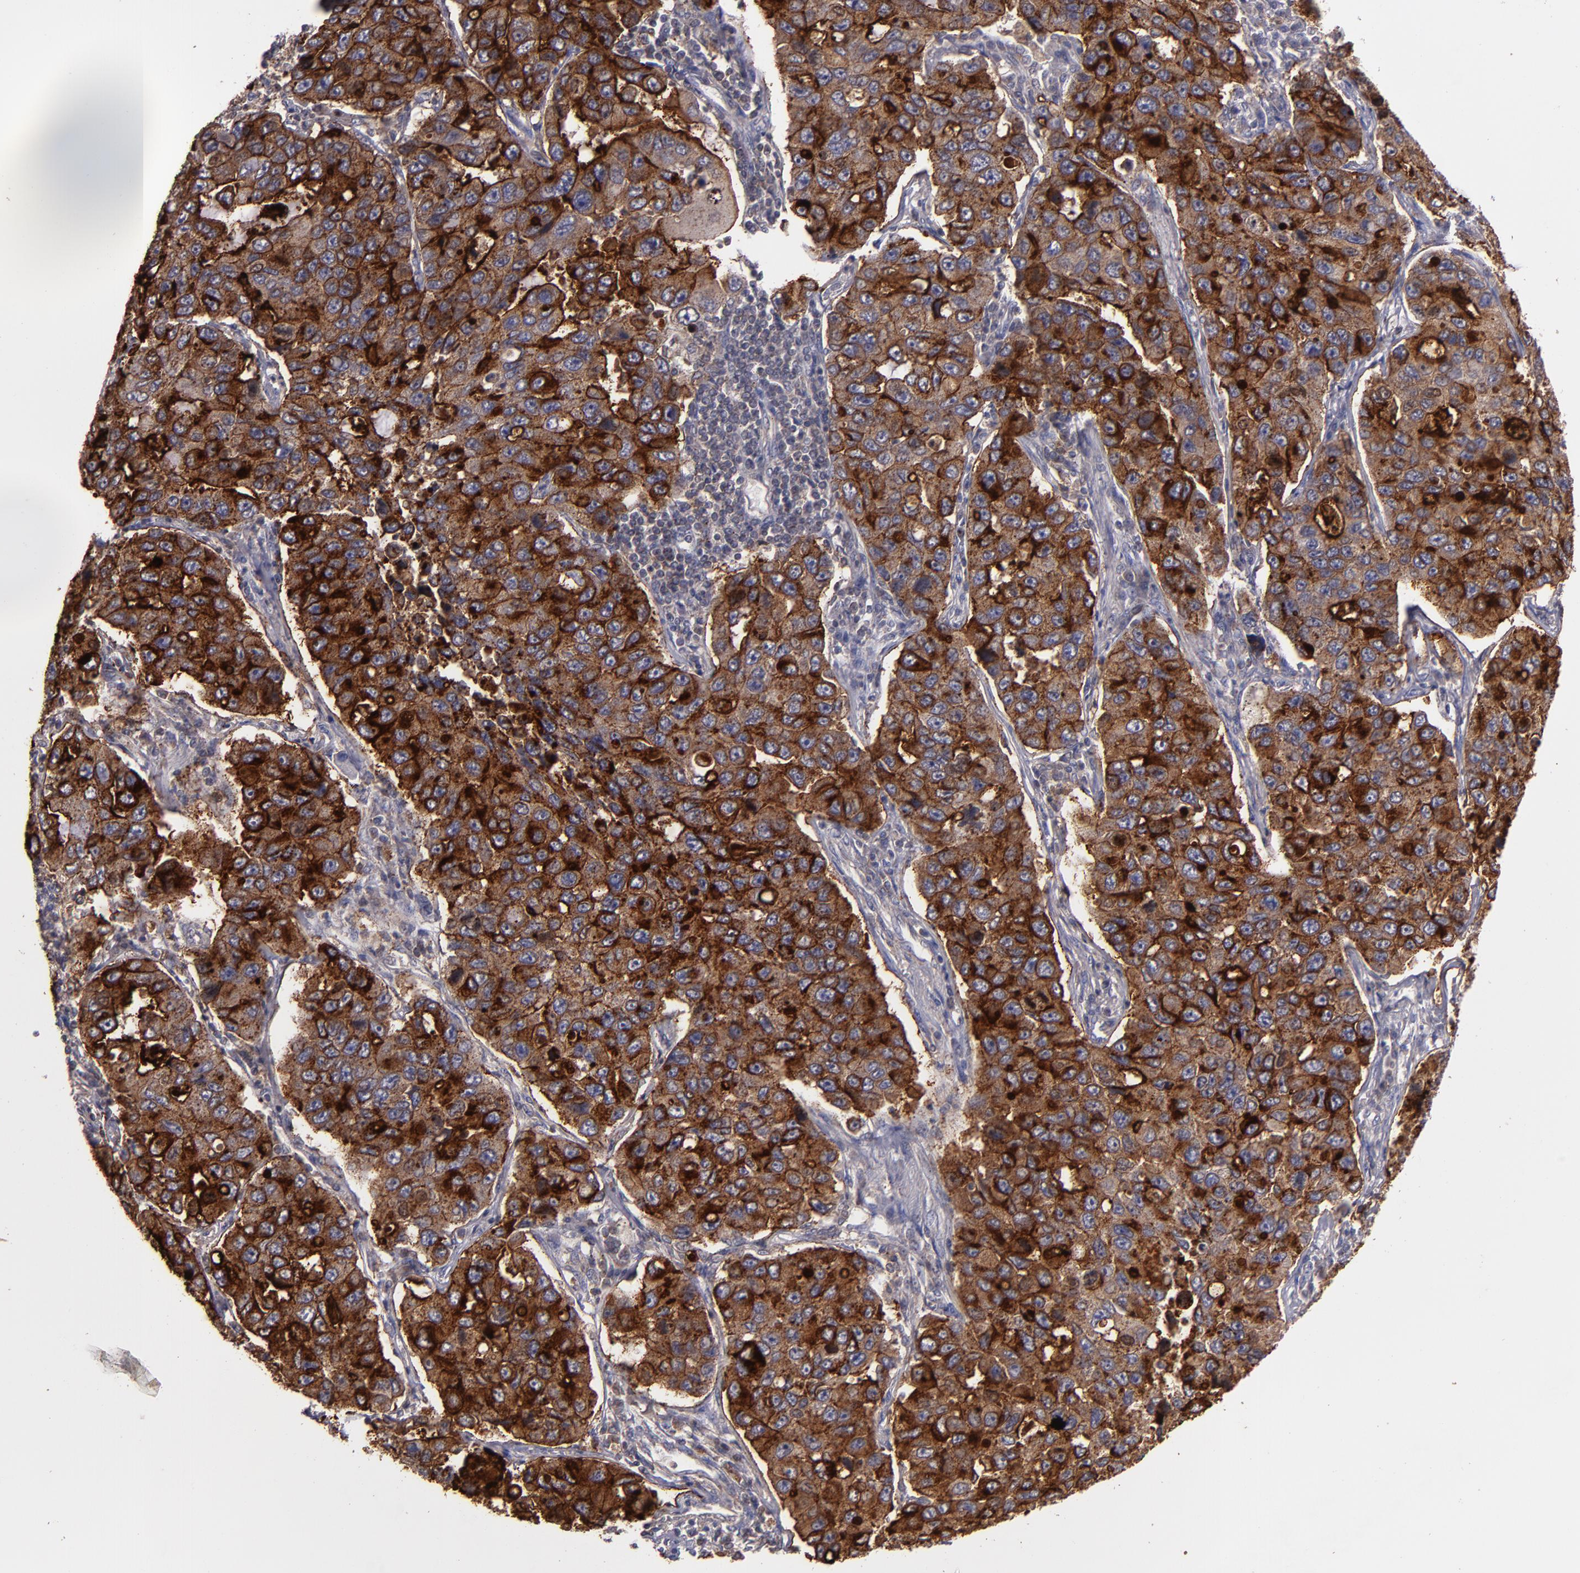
{"staining": {"intensity": "strong", "quantity": ">75%", "location": "cytoplasmic/membranous"}, "tissue": "lung cancer", "cell_type": "Tumor cells", "image_type": "cancer", "snomed": [{"axis": "morphology", "description": "Adenocarcinoma, NOS"}, {"axis": "topography", "description": "Lung"}], "caption": "There is high levels of strong cytoplasmic/membranous expression in tumor cells of adenocarcinoma (lung), as demonstrated by immunohistochemical staining (brown color).", "gene": "SYP", "patient": {"sex": "male", "age": 64}}